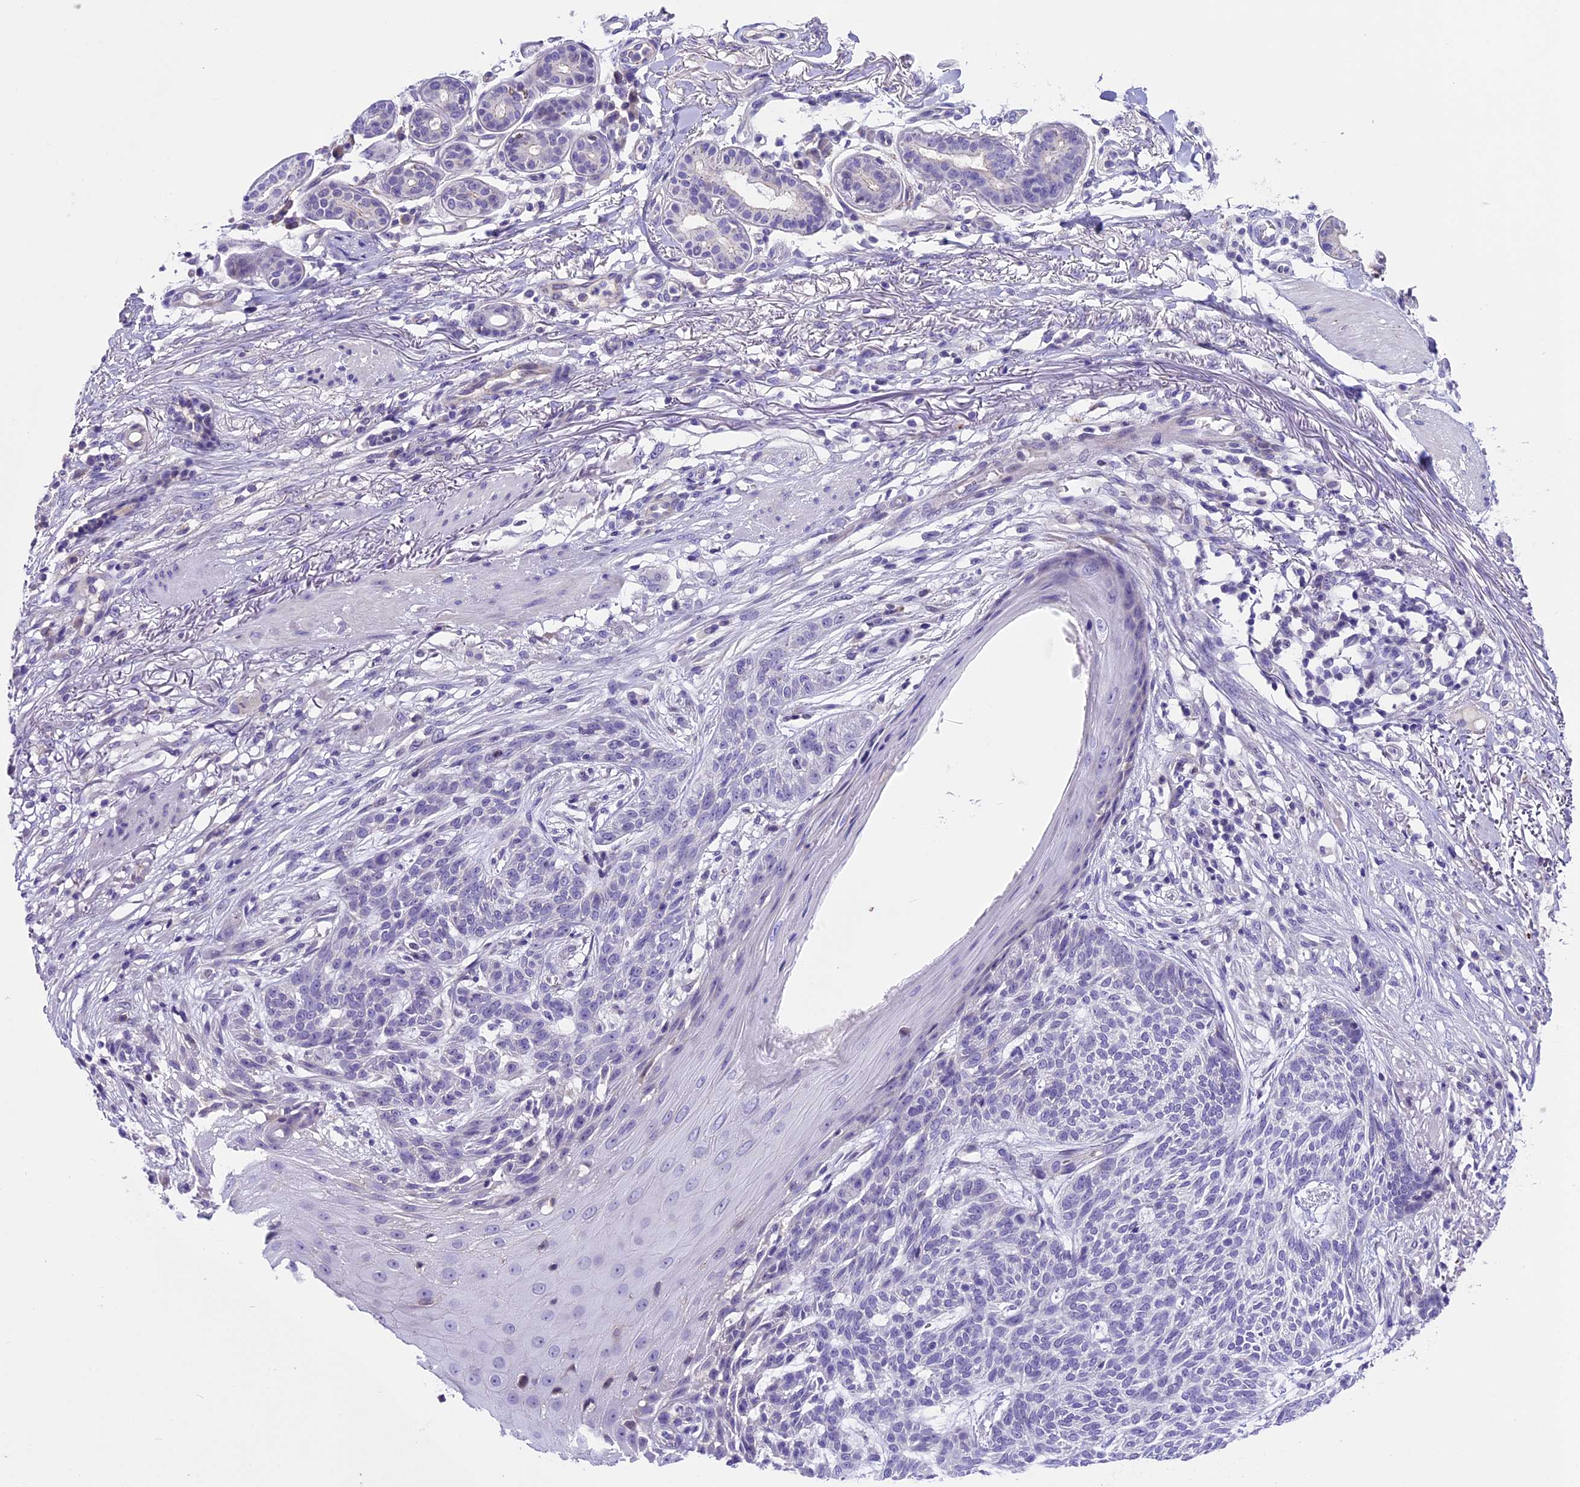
{"staining": {"intensity": "negative", "quantity": "none", "location": "none"}, "tissue": "skin cancer", "cell_type": "Tumor cells", "image_type": "cancer", "snomed": [{"axis": "morphology", "description": "Normal tissue, NOS"}, {"axis": "morphology", "description": "Basal cell carcinoma"}, {"axis": "topography", "description": "Skin"}], "caption": "Immunohistochemistry photomicrograph of human skin cancer (basal cell carcinoma) stained for a protein (brown), which exhibits no expression in tumor cells.", "gene": "PRR15", "patient": {"sex": "male", "age": 64}}